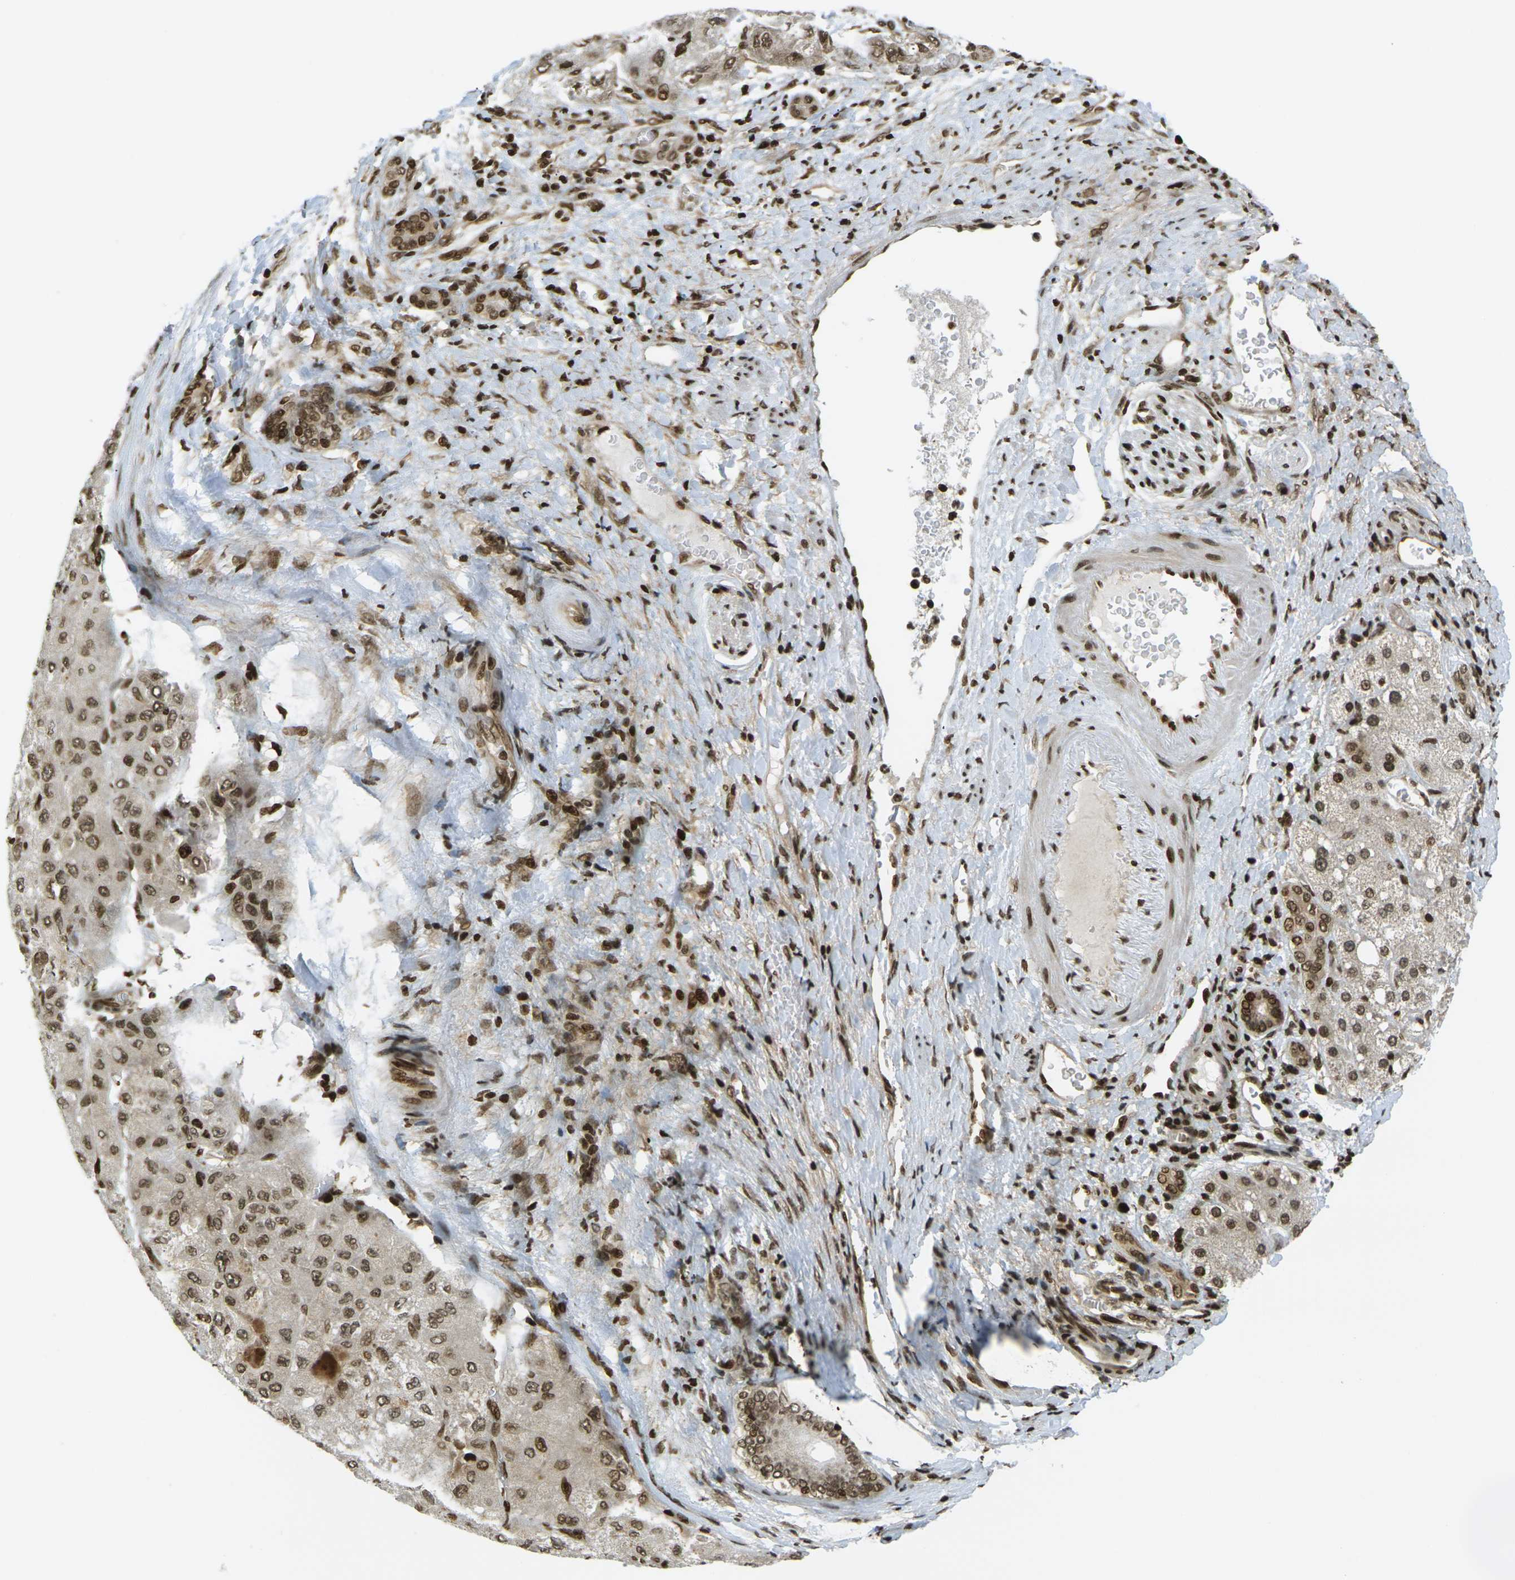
{"staining": {"intensity": "moderate", "quantity": ">75%", "location": "nuclear"}, "tissue": "liver cancer", "cell_type": "Tumor cells", "image_type": "cancer", "snomed": [{"axis": "morphology", "description": "Carcinoma, Hepatocellular, NOS"}, {"axis": "topography", "description": "Liver"}], "caption": "The immunohistochemical stain highlights moderate nuclear expression in tumor cells of liver cancer (hepatocellular carcinoma) tissue.", "gene": "RUVBL2", "patient": {"sex": "male", "age": 80}}